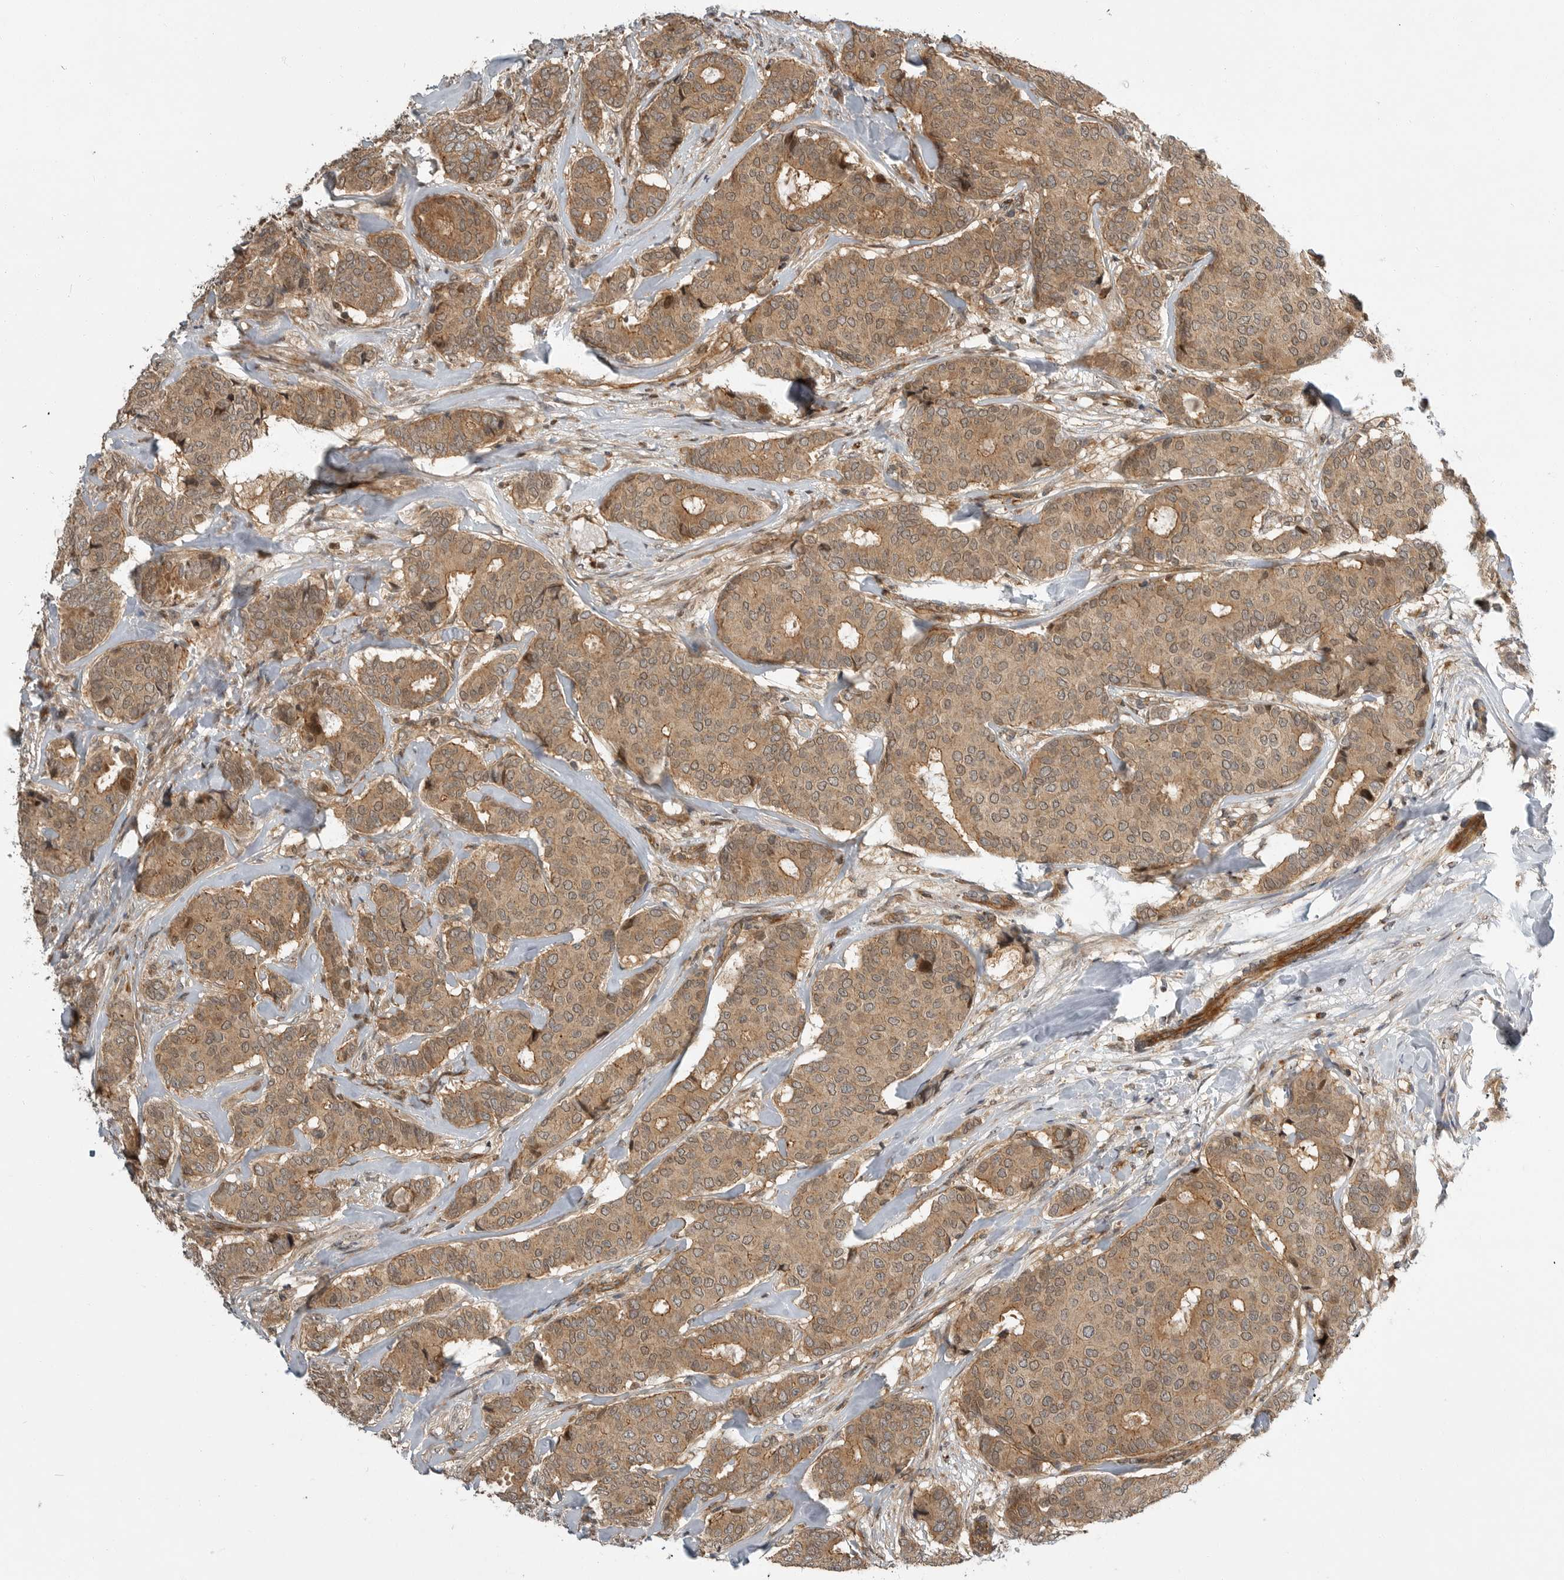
{"staining": {"intensity": "moderate", "quantity": ">75%", "location": "cytoplasmic/membranous,nuclear"}, "tissue": "breast cancer", "cell_type": "Tumor cells", "image_type": "cancer", "snomed": [{"axis": "morphology", "description": "Duct carcinoma"}, {"axis": "topography", "description": "Breast"}], "caption": "Breast cancer (intraductal carcinoma) stained for a protein (brown) exhibits moderate cytoplasmic/membranous and nuclear positive positivity in about >75% of tumor cells.", "gene": "STRAP", "patient": {"sex": "female", "age": 75}}